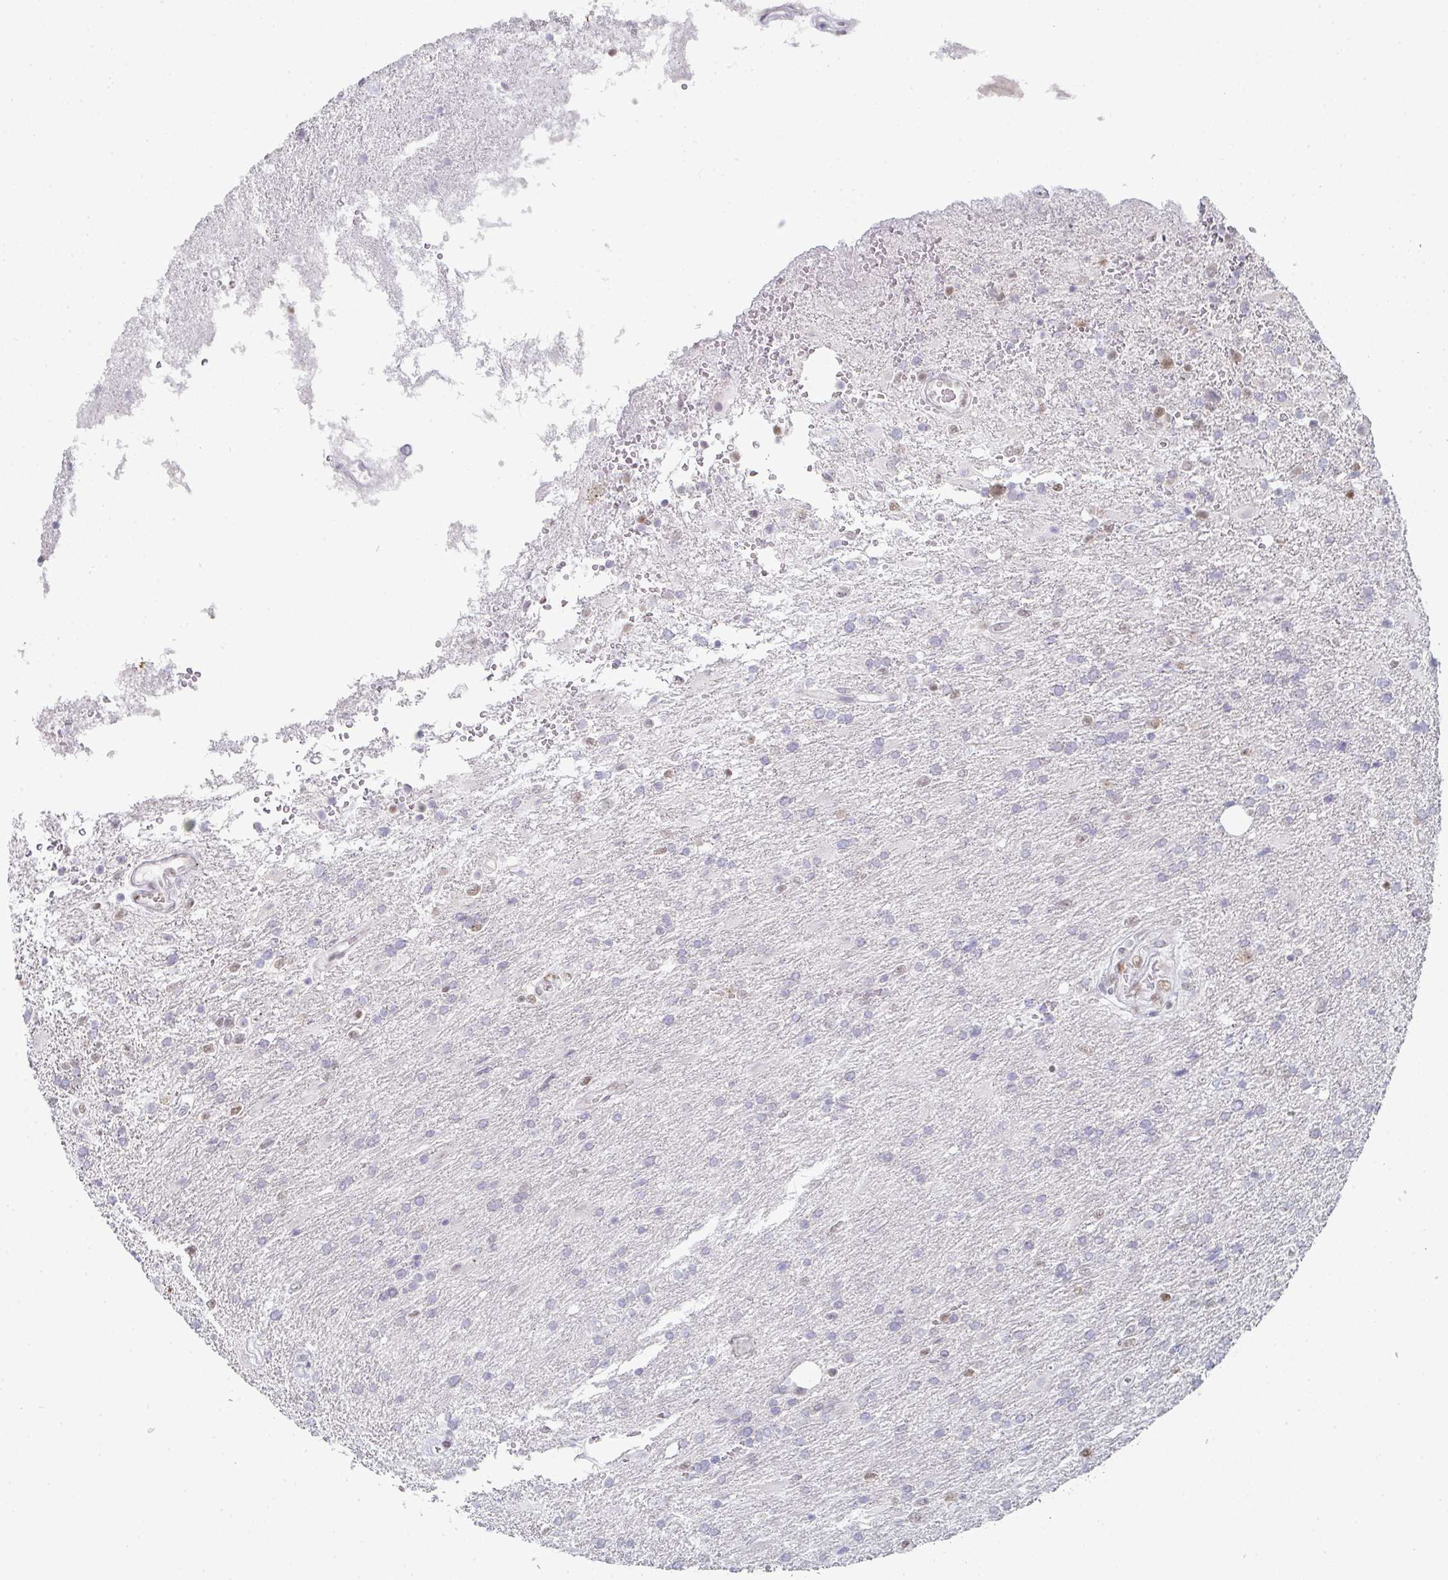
{"staining": {"intensity": "negative", "quantity": "none", "location": "none"}, "tissue": "glioma", "cell_type": "Tumor cells", "image_type": "cancer", "snomed": [{"axis": "morphology", "description": "Glioma, malignant, High grade"}, {"axis": "topography", "description": "Brain"}], "caption": "IHC micrograph of neoplastic tissue: glioma stained with DAB (3,3'-diaminobenzidine) displays no significant protein staining in tumor cells.", "gene": "POU2AF2", "patient": {"sex": "male", "age": 56}}